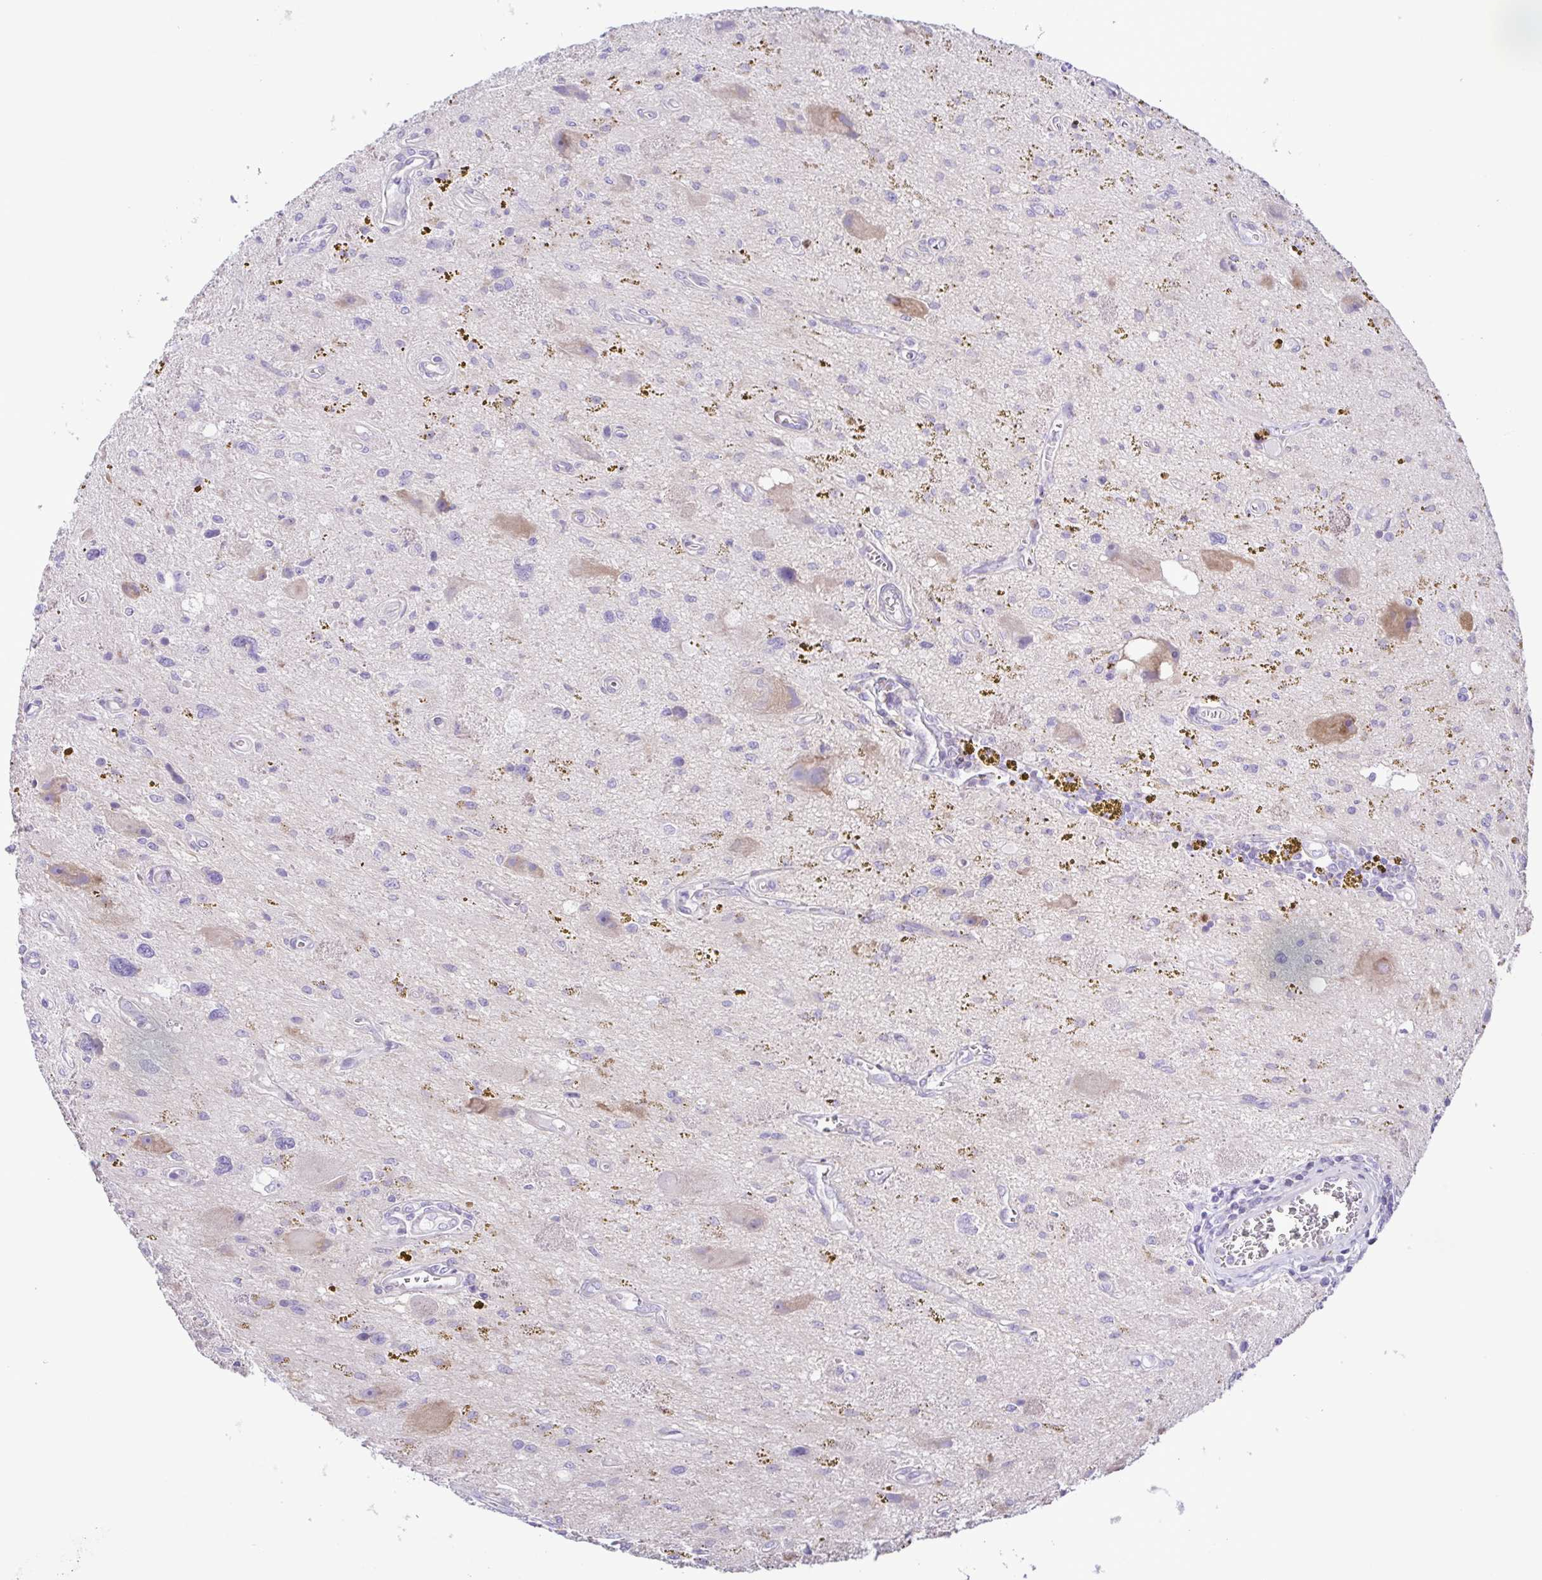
{"staining": {"intensity": "negative", "quantity": "none", "location": "none"}, "tissue": "glioma", "cell_type": "Tumor cells", "image_type": "cancer", "snomed": [{"axis": "morphology", "description": "Glioma, malignant, Low grade"}, {"axis": "topography", "description": "Cerebellum"}], "caption": "Immunohistochemistry (IHC) micrograph of neoplastic tissue: glioma stained with DAB exhibits no significant protein staining in tumor cells.", "gene": "FLT1", "patient": {"sex": "female", "age": 14}}